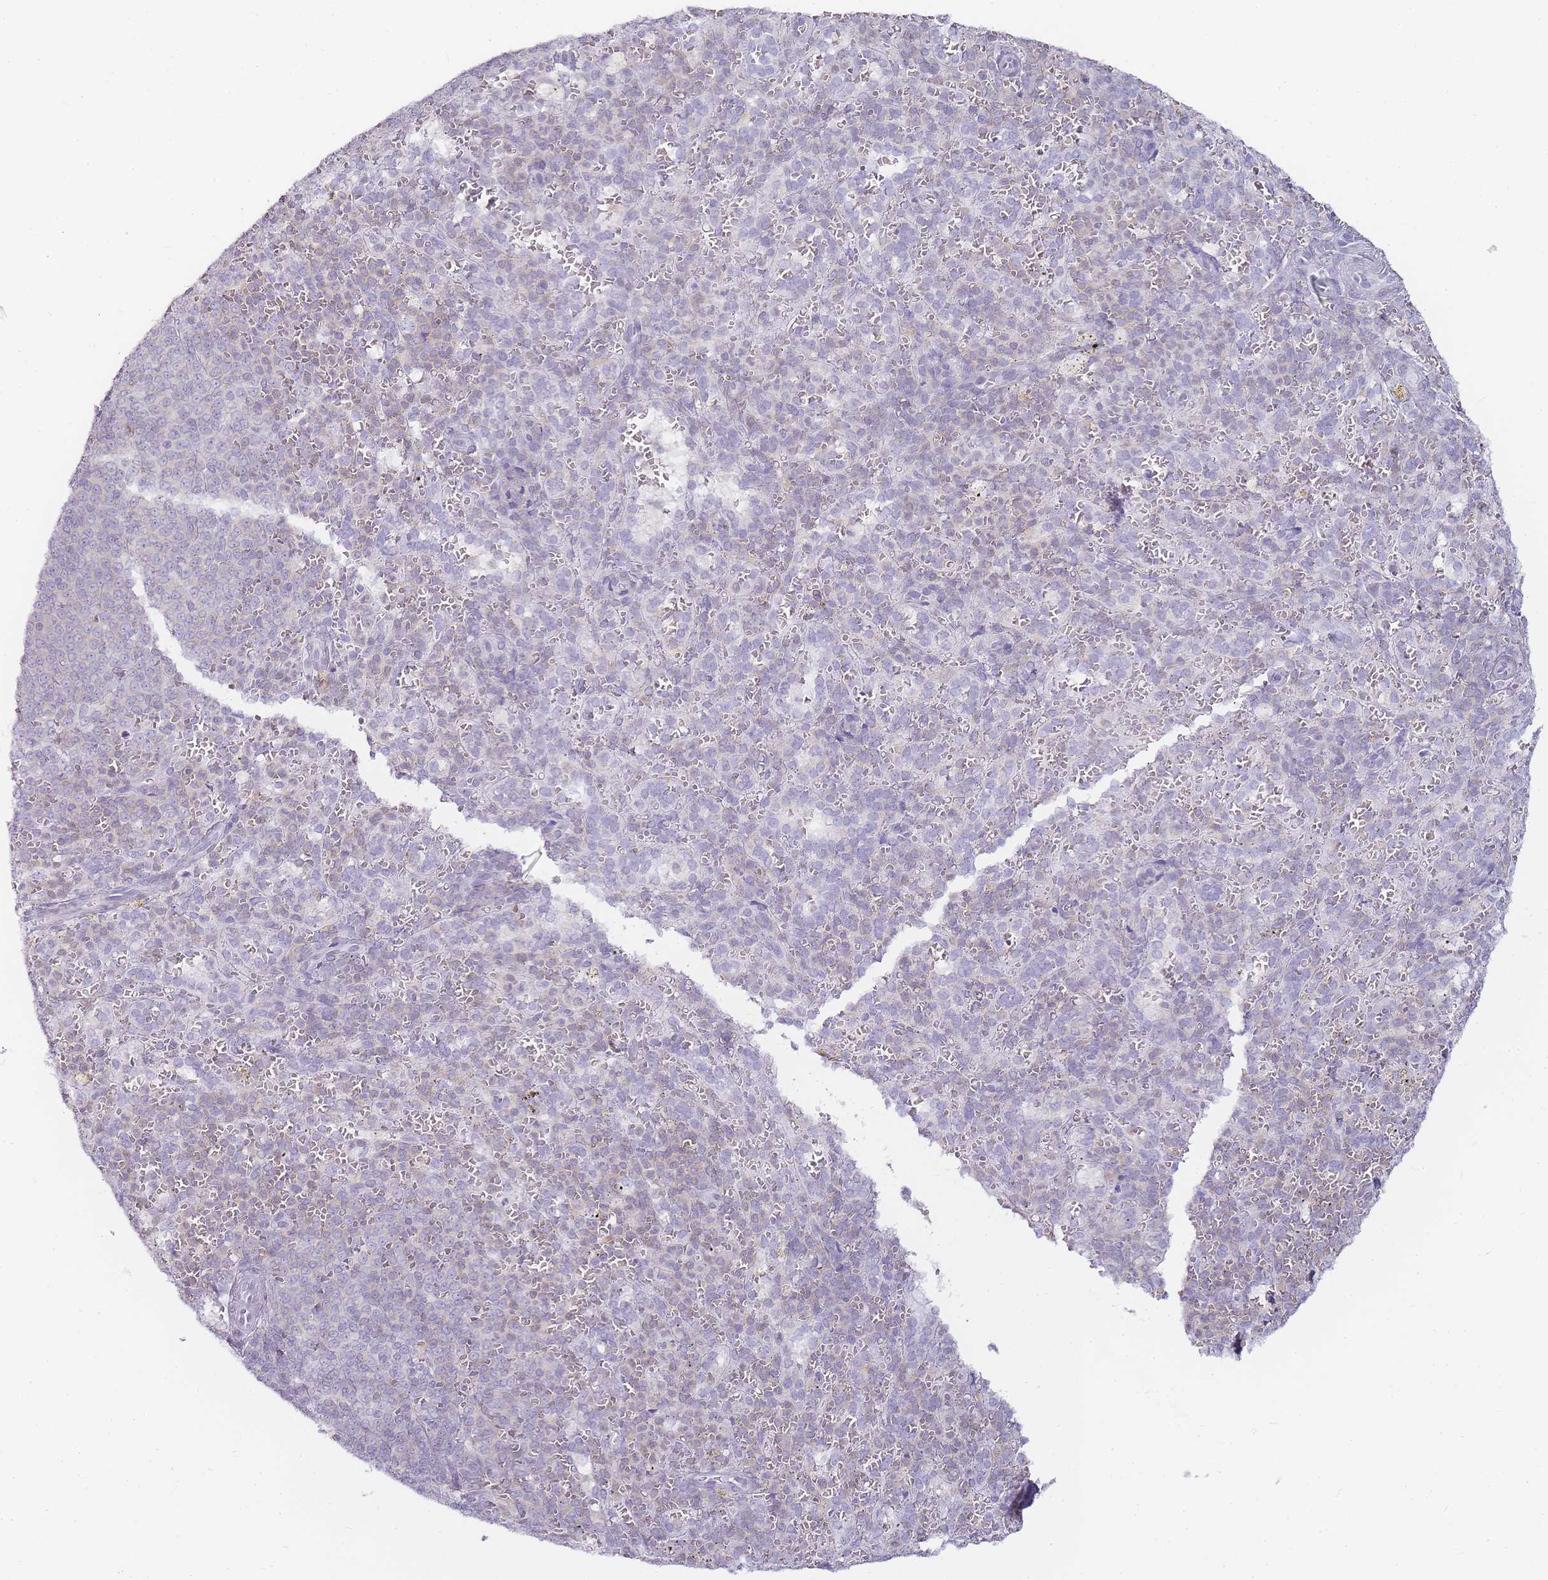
{"staining": {"intensity": "negative", "quantity": "none", "location": "none"}, "tissue": "spleen", "cell_type": "Cells in red pulp", "image_type": "normal", "snomed": [{"axis": "morphology", "description": "Normal tissue, NOS"}, {"axis": "topography", "description": "Spleen"}], "caption": "Immunohistochemical staining of unremarkable spleen shows no significant expression in cells in red pulp. (DAB (3,3'-diaminobenzidine) IHC visualized using brightfield microscopy, high magnification).", "gene": "JAKMIP1", "patient": {"sex": "female", "age": 21}}